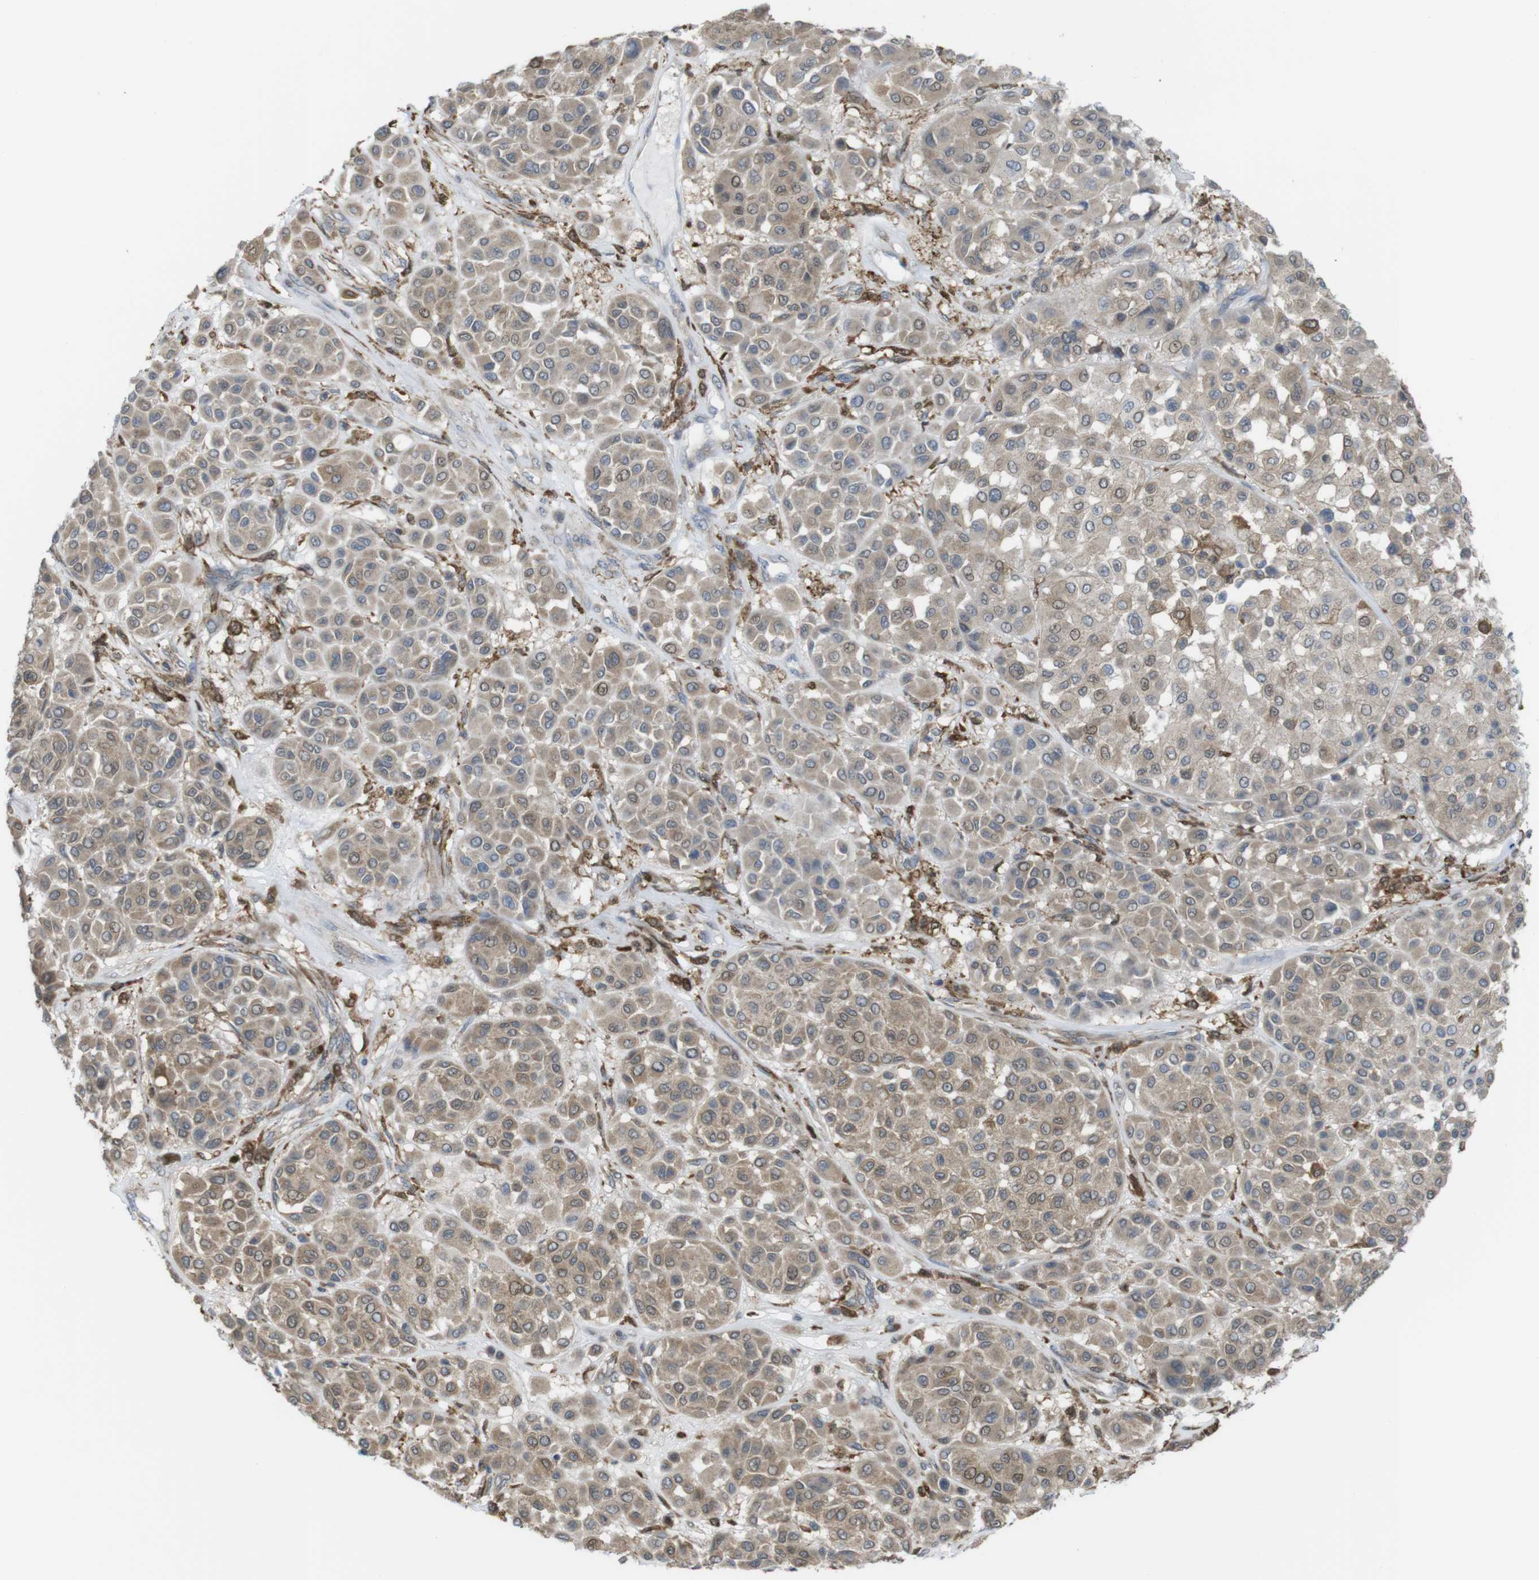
{"staining": {"intensity": "weak", "quantity": ">75%", "location": "cytoplasmic/membranous,nuclear"}, "tissue": "melanoma", "cell_type": "Tumor cells", "image_type": "cancer", "snomed": [{"axis": "morphology", "description": "Malignant melanoma, Metastatic site"}, {"axis": "topography", "description": "Soft tissue"}], "caption": "Melanoma stained with DAB immunohistochemistry shows low levels of weak cytoplasmic/membranous and nuclear staining in about >75% of tumor cells. (DAB IHC, brown staining for protein, blue staining for nuclei).", "gene": "PRKCD", "patient": {"sex": "male", "age": 41}}